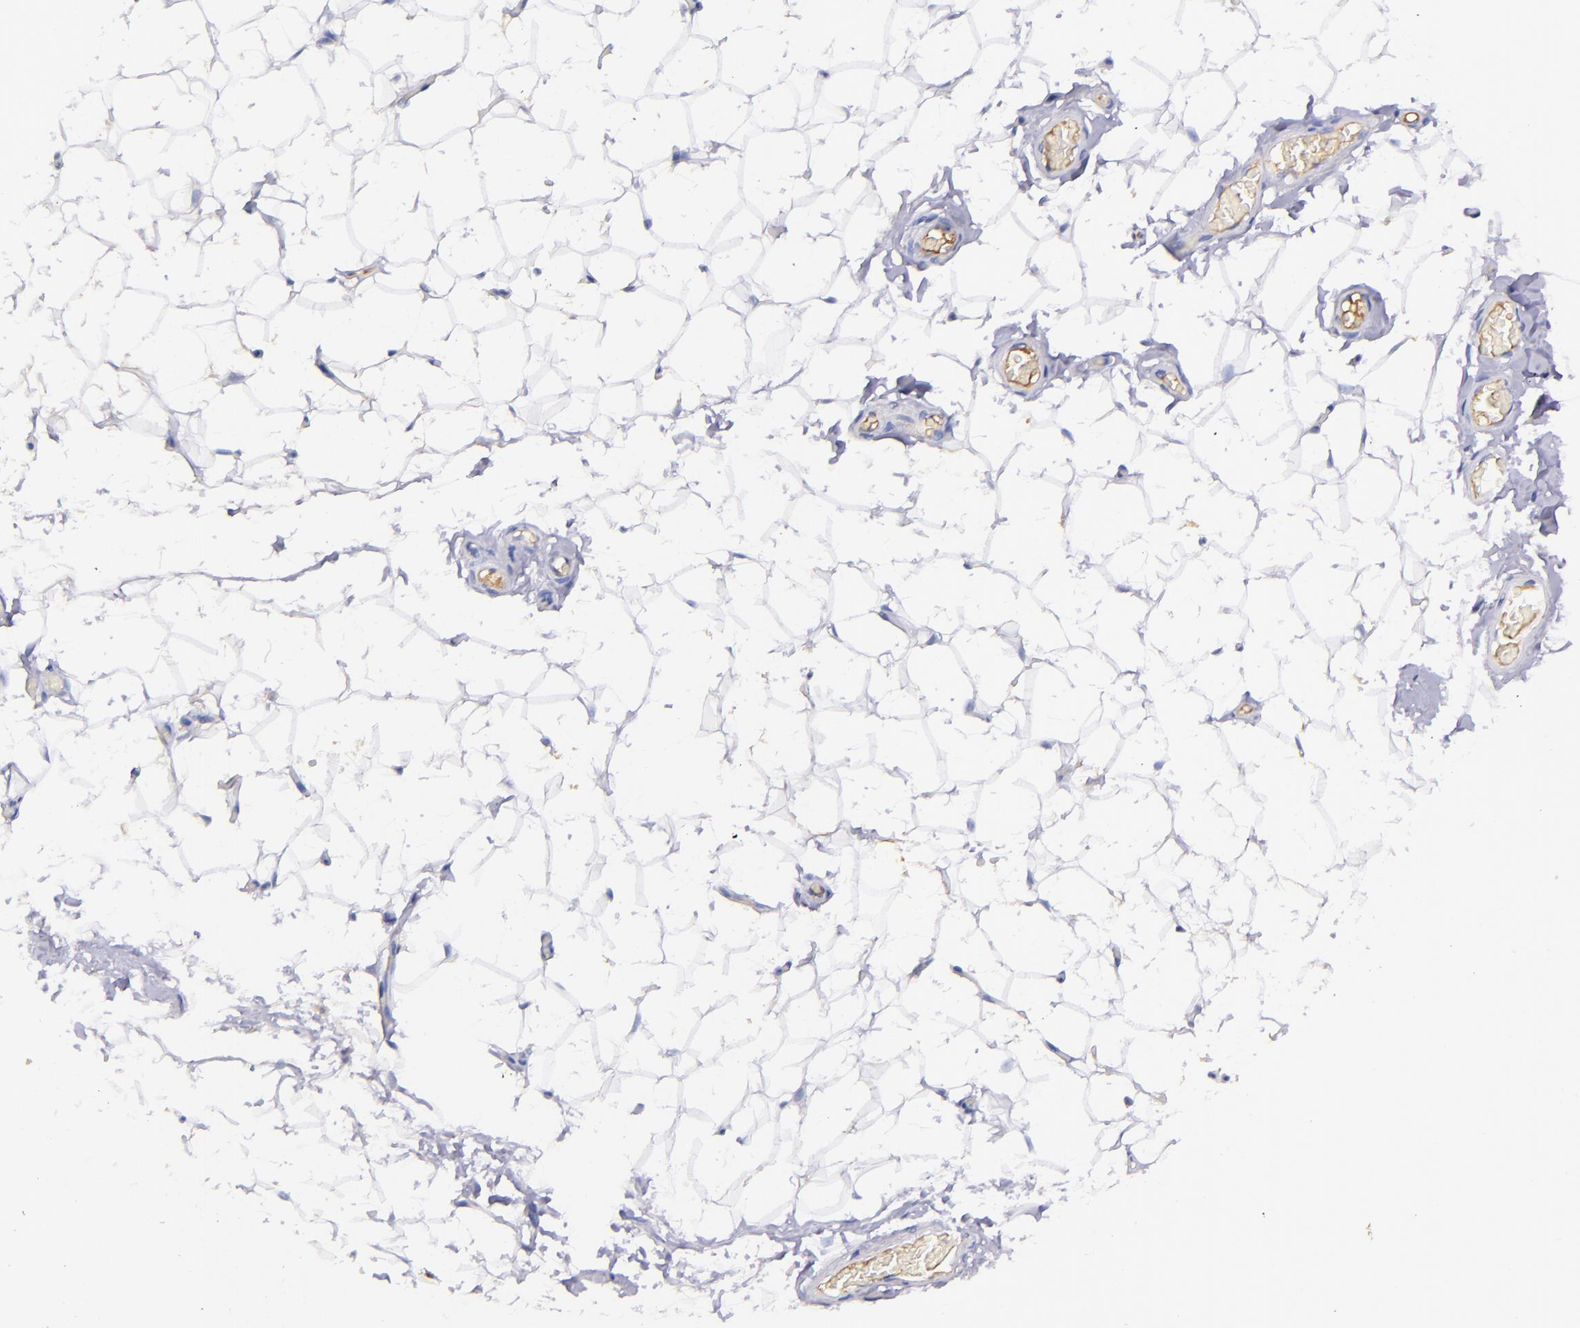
{"staining": {"intensity": "negative", "quantity": "none", "location": "none"}, "tissue": "adipose tissue", "cell_type": "Adipocytes", "image_type": "normal", "snomed": [{"axis": "morphology", "description": "Normal tissue, NOS"}, {"axis": "topography", "description": "Soft tissue"}], "caption": "Adipose tissue stained for a protein using immunohistochemistry shows no positivity adipocytes.", "gene": "KNG1", "patient": {"sex": "male", "age": 26}}